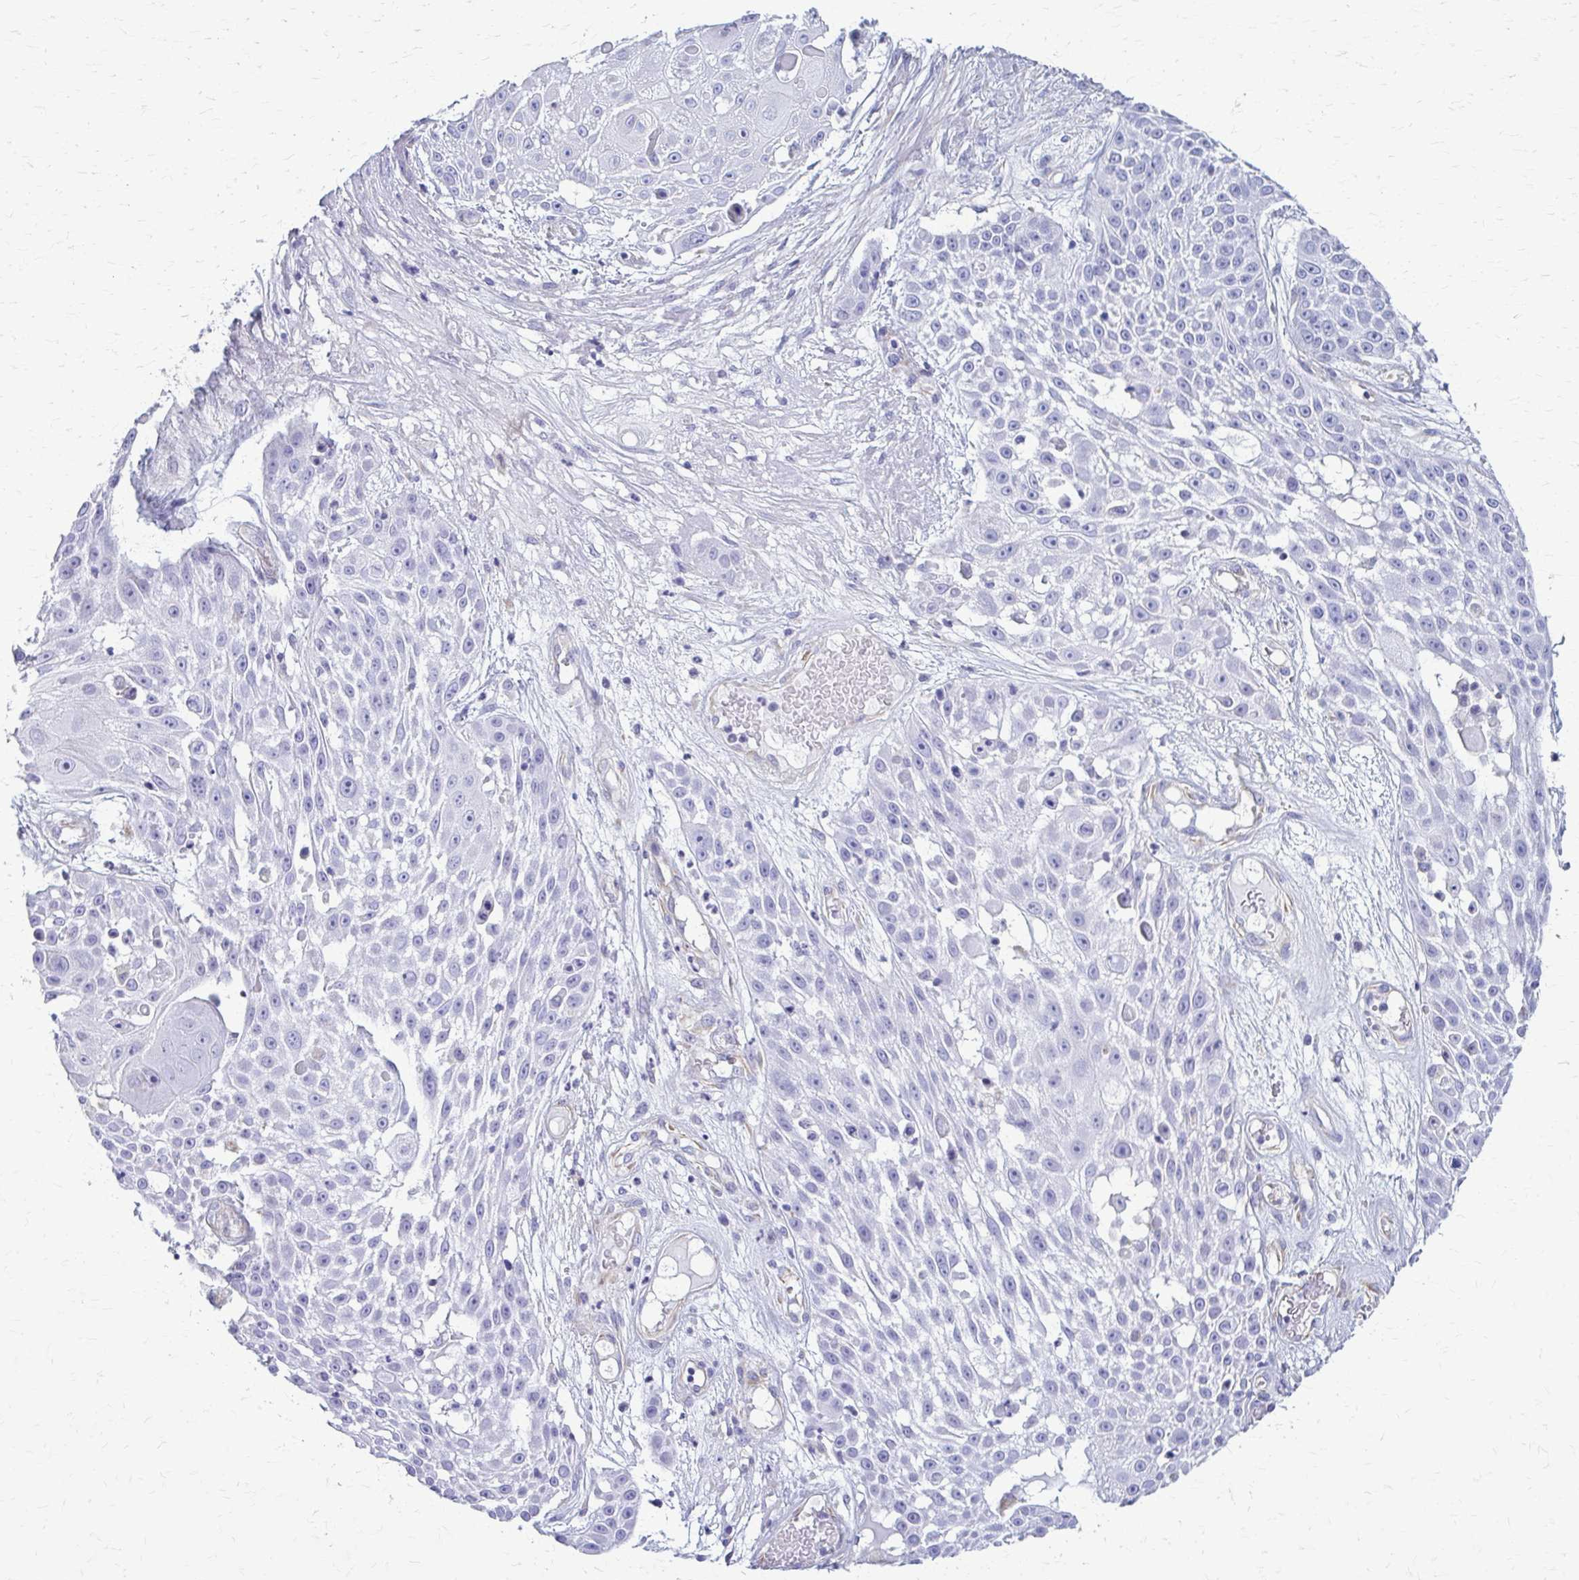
{"staining": {"intensity": "negative", "quantity": "none", "location": "none"}, "tissue": "skin cancer", "cell_type": "Tumor cells", "image_type": "cancer", "snomed": [{"axis": "morphology", "description": "Squamous cell carcinoma, NOS"}, {"axis": "topography", "description": "Skin"}], "caption": "The immunohistochemistry histopathology image has no significant staining in tumor cells of skin cancer (squamous cell carcinoma) tissue.", "gene": "GFAP", "patient": {"sex": "female", "age": 86}}